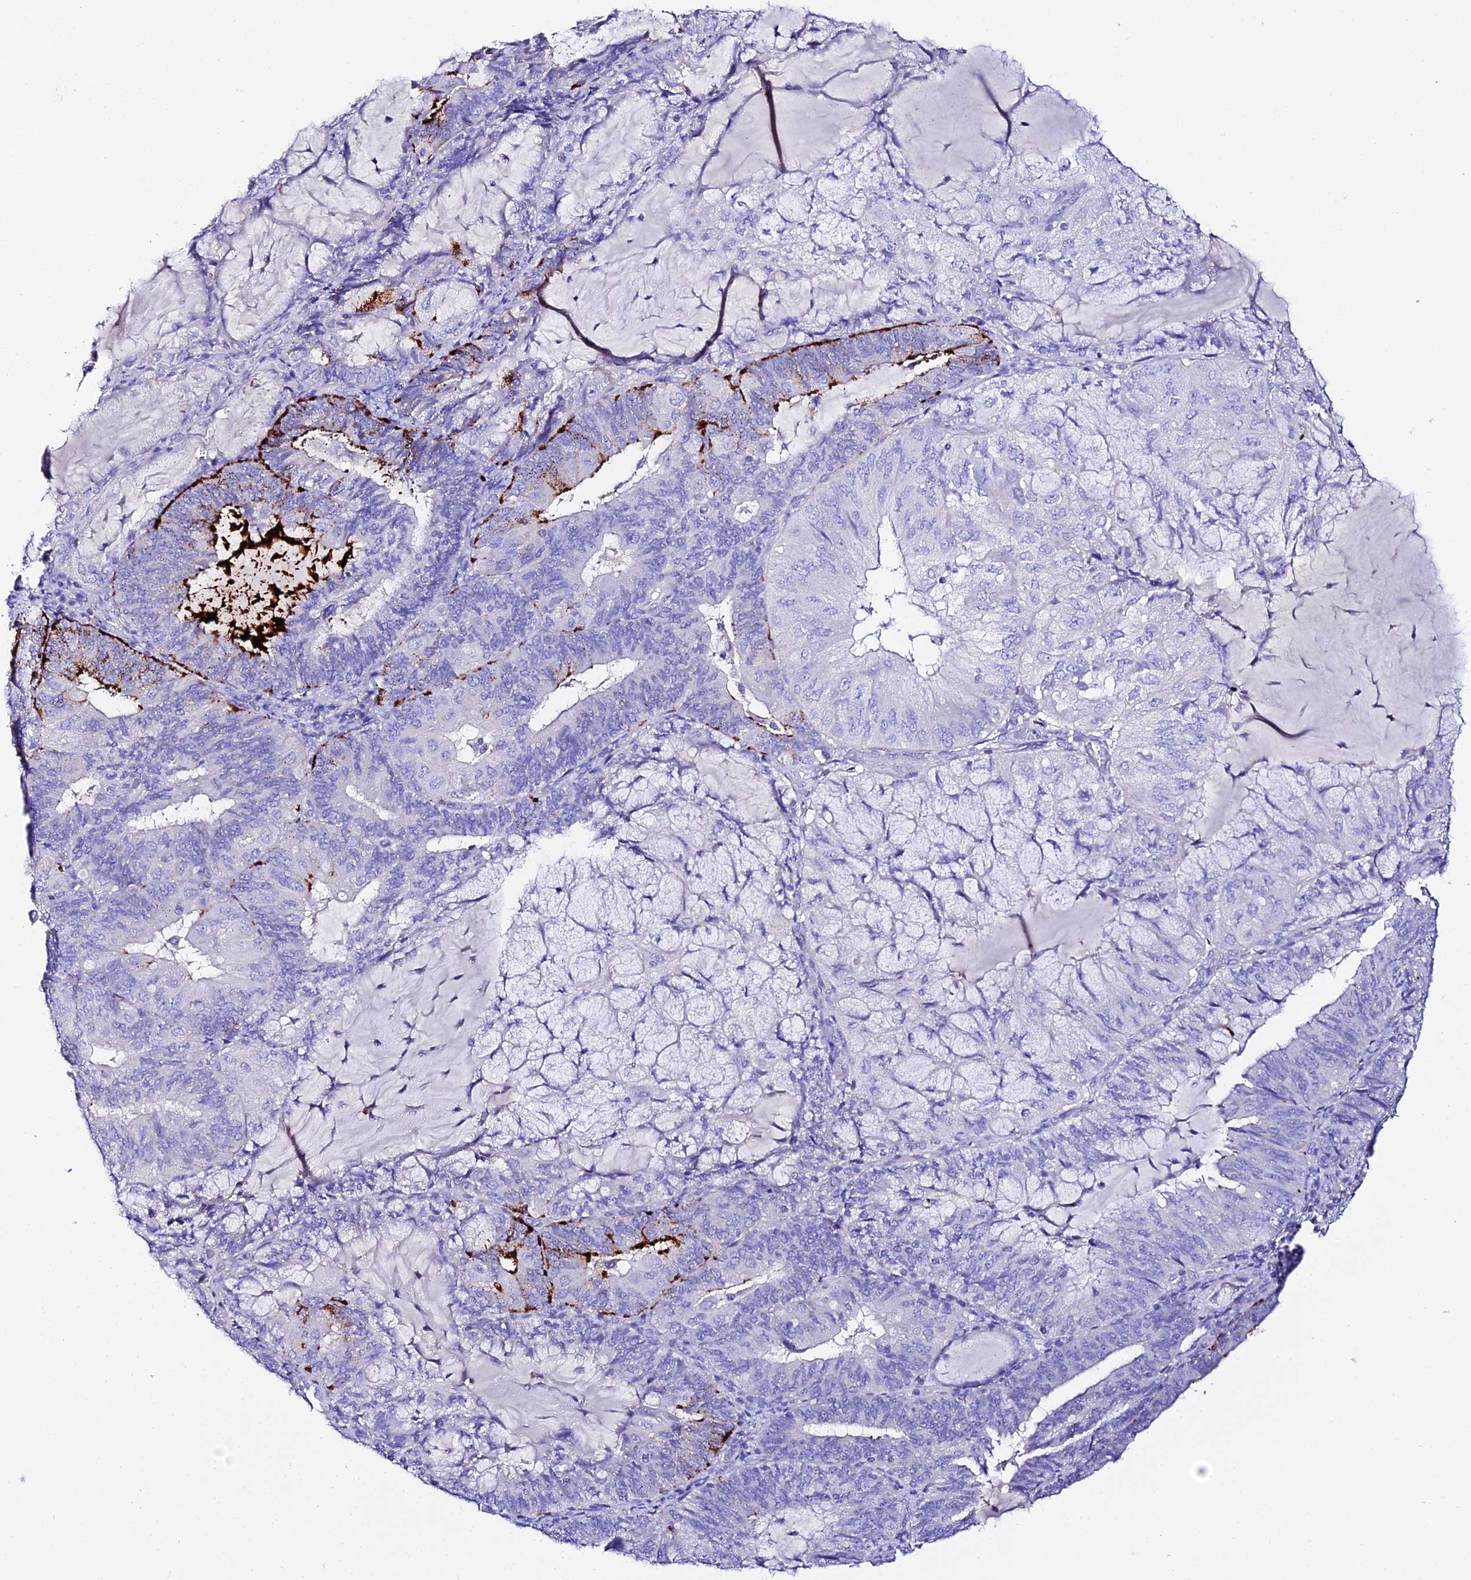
{"staining": {"intensity": "strong", "quantity": "<25%", "location": "cytoplasmic/membranous"}, "tissue": "endometrial cancer", "cell_type": "Tumor cells", "image_type": "cancer", "snomed": [{"axis": "morphology", "description": "Adenocarcinoma, NOS"}, {"axis": "topography", "description": "Endometrium"}], "caption": "Brown immunohistochemical staining in human endometrial cancer (adenocarcinoma) exhibits strong cytoplasmic/membranous positivity in approximately <25% of tumor cells. (DAB (3,3'-diaminobenzidine) IHC, brown staining for protein, blue staining for nuclei).", "gene": "TMEM117", "patient": {"sex": "female", "age": 81}}